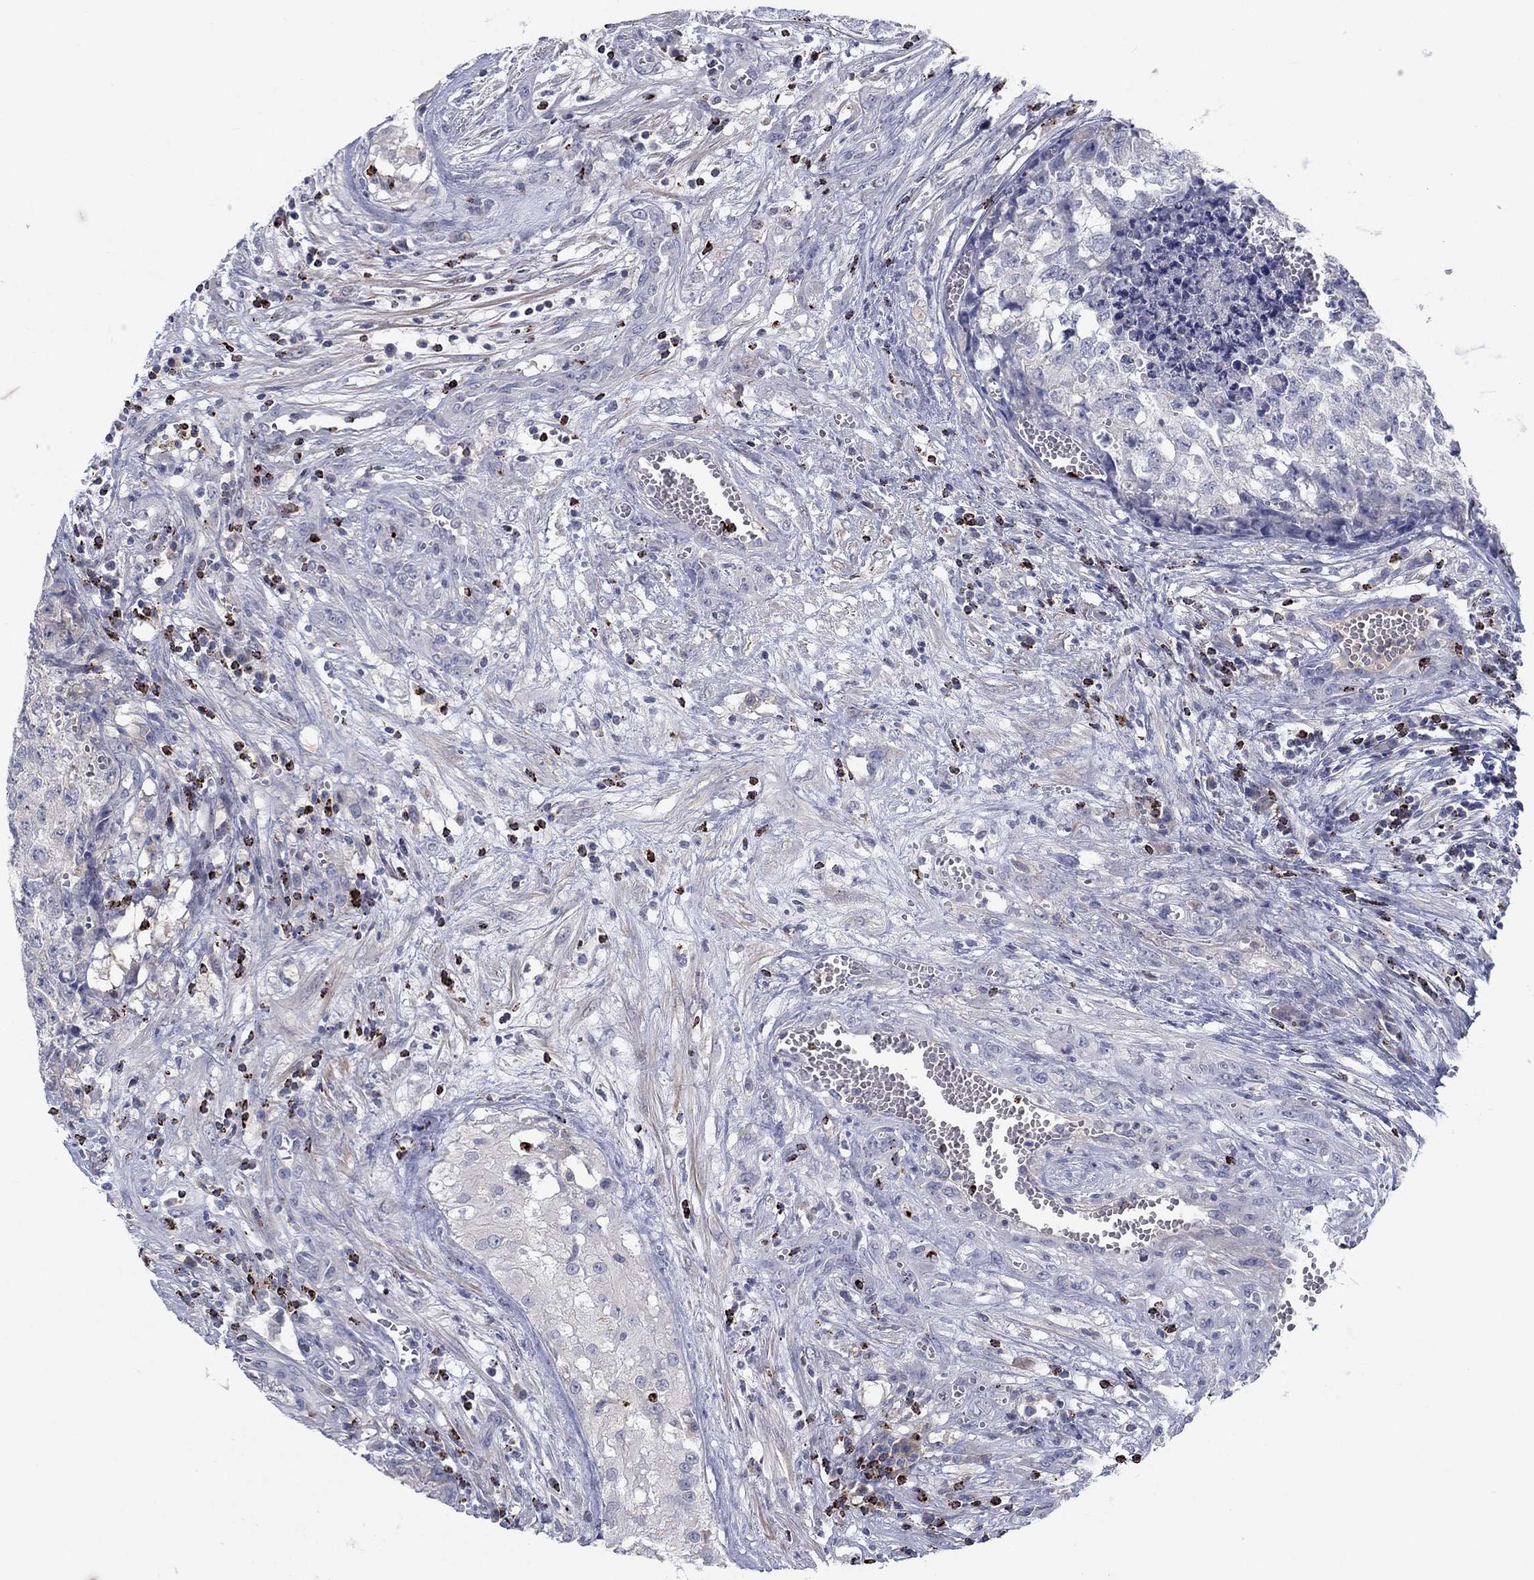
{"staining": {"intensity": "negative", "quantity": "none", "location": "none"}, "tissue": "testis cancer", "cell_type": "Tumor cells", "image_type": "cancer", "snomed": [{"axis": "morphology", "description": "Seminoma, NOS"}, {"axis": "morphology", "description": "Carcinoma, Embryonal, NOS"}, {"axis": "topography", "description": "Testis"}], "caption": "High magnification brightfield microscopy of embryonal carcinoma (testis) stained with DAB (3,3'-diaminobenzidine) (brown) and counterstained with hematoxylin (blue): tumor cells show no significant staining. (DAB IHC, high magnification).", "gene": "GZMA", "patient": {"sex": "male", "age": 22}}